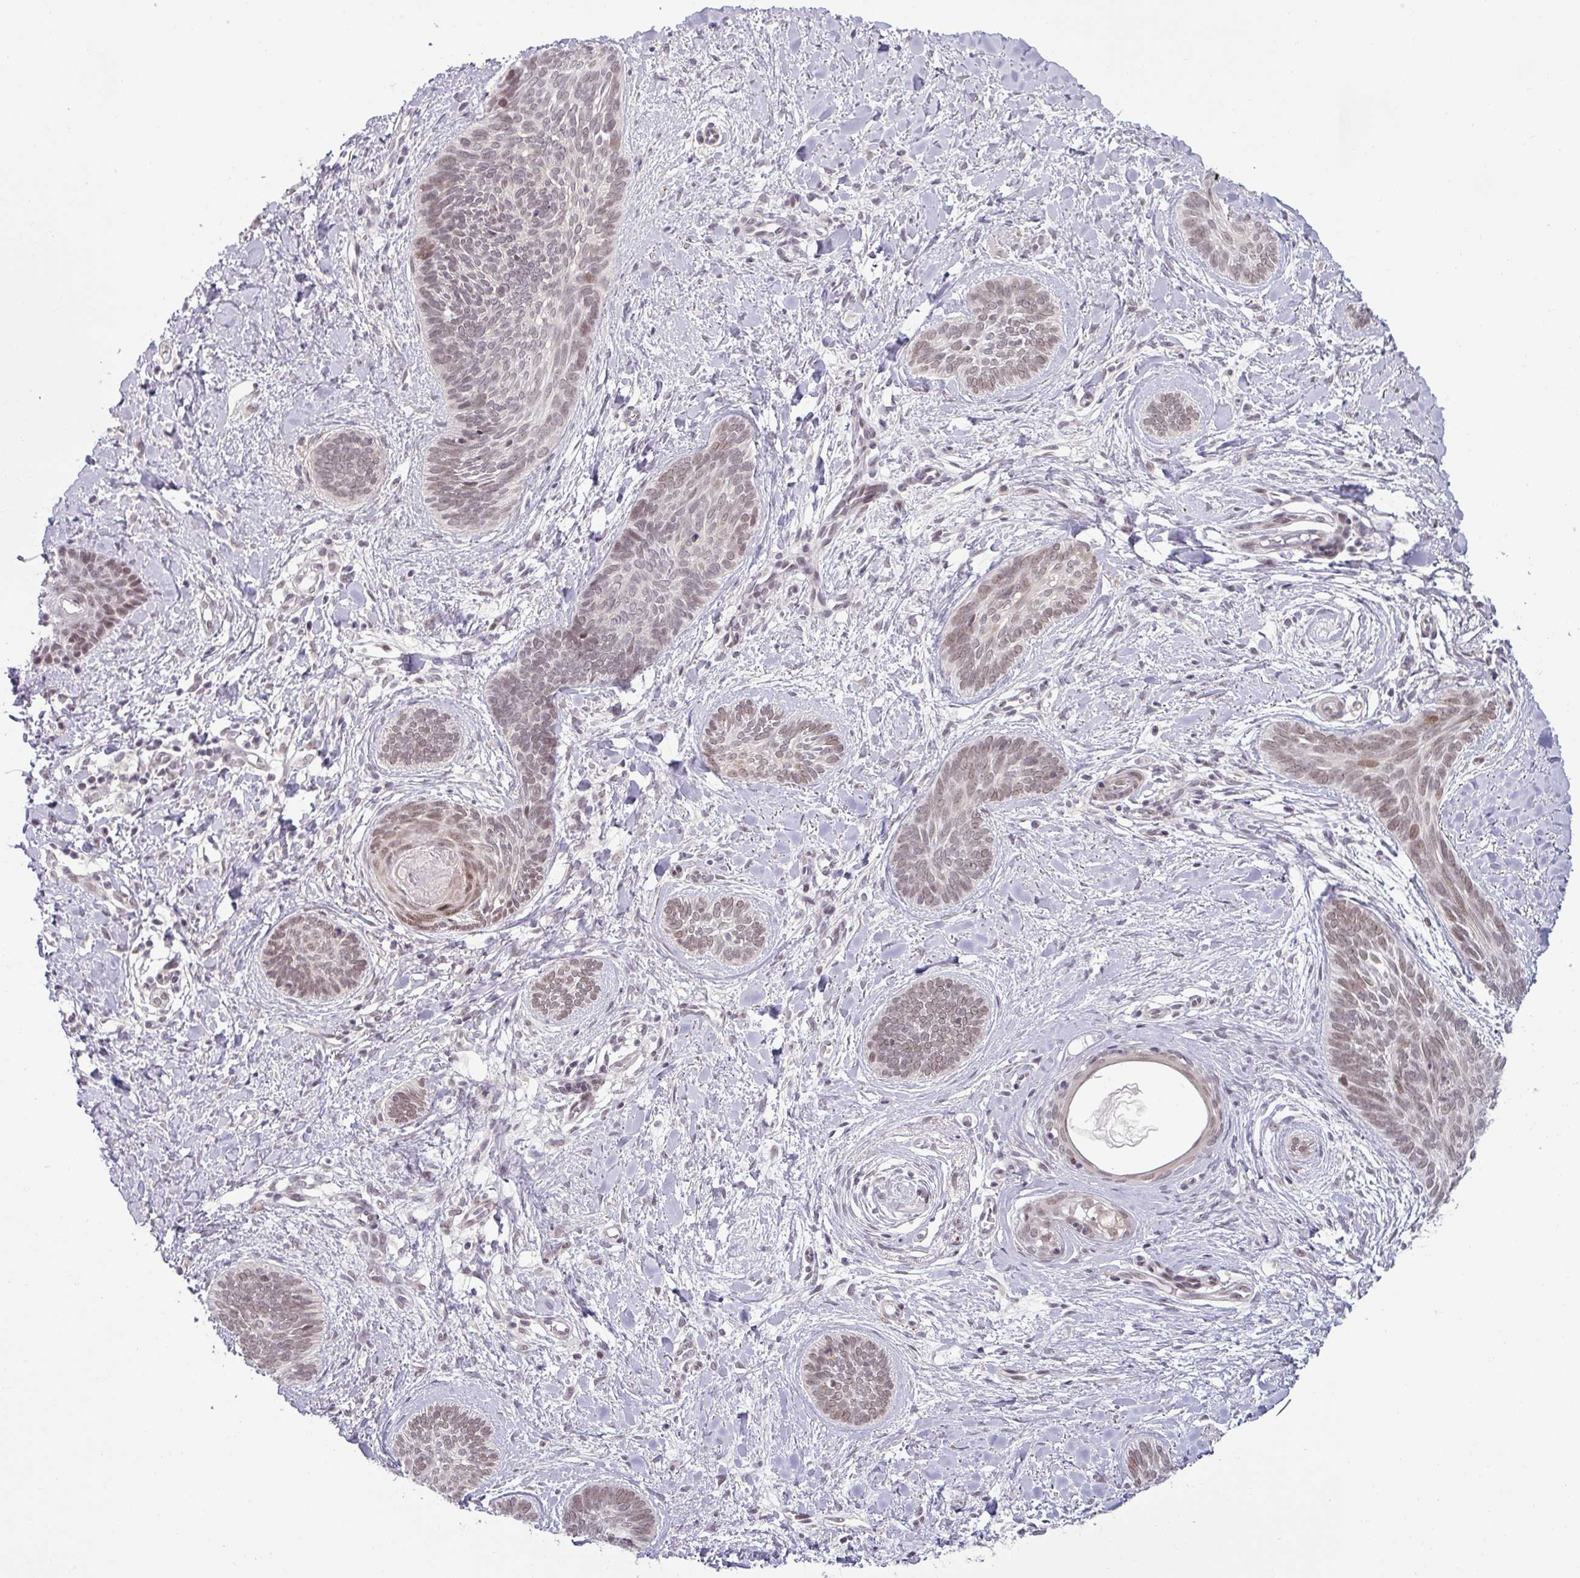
{"staining": {"intensity": "weak", "quantity": ">75%", "location": "nuclear"}, "tissue": "skin cancer", "cell_type": "Tumor cells", "image_type": "cancer", "snomed": [{"axis": "morphology", "description": "Basal cell carcinoma"}, {"axis": "topography", "description": "Skin"}], "caption": "Human skin cancer (basal cell carcinoma) stained with a brown dye shows weak nuclear positive expression in about >75% of tumor cells.", "gene": "PTPN20", "patient": {"sex": "female", "age": 81}}